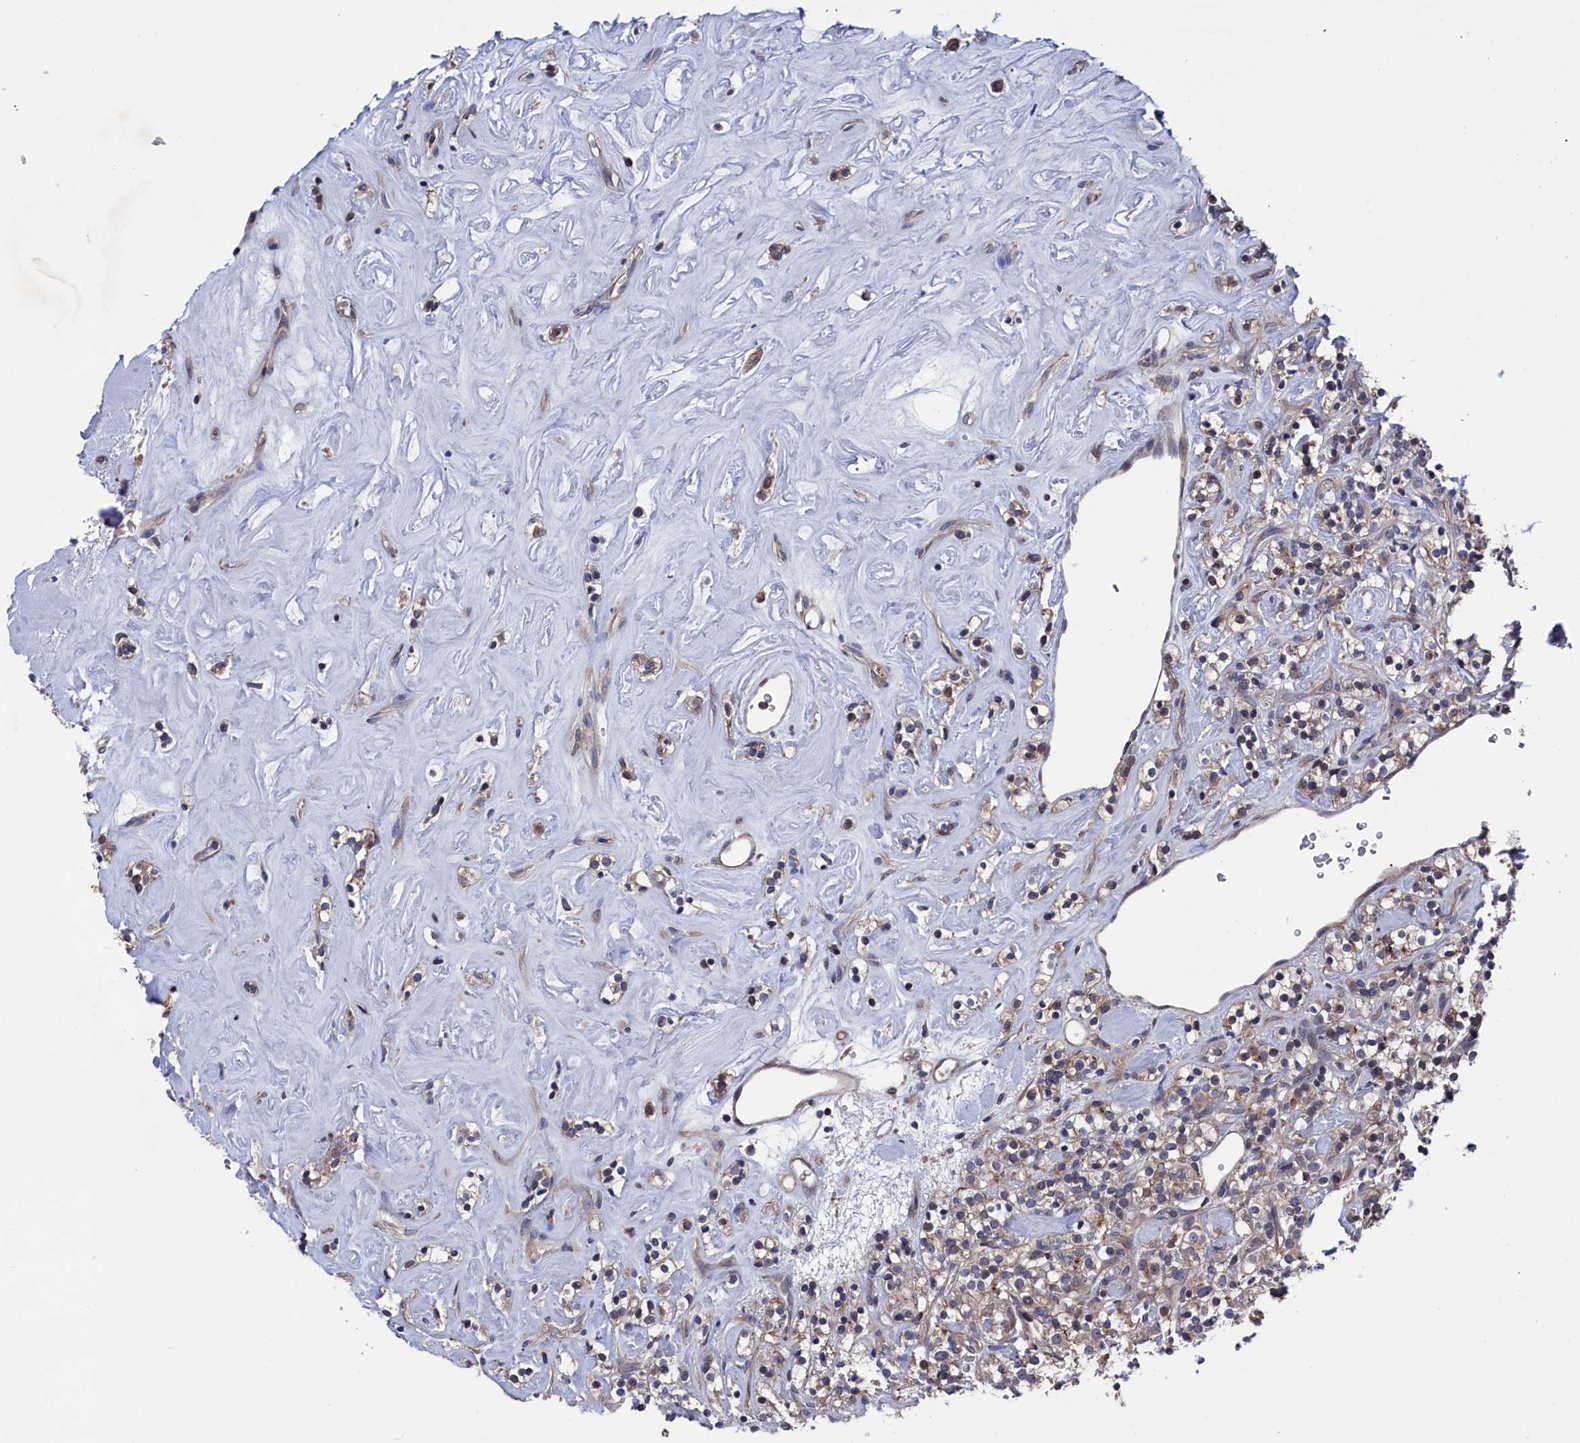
{"staining": {"intensity": "weak", "quantity": "25%-75%", "location": "cytoplasmic/membranous"}, "tissue": "renal cancer", "cell_type": "Tumor cells", "image_type": "cancer", "snomed": [{"axis": "morphology", "description": "Adenocarcinoma, NOS"}, {"axis": "topography", "description": "Kidney"}], "caption": "Immunohistochemistry of human renal cancer (adenocarcinoma) shows low levels of weak cytoplasmic/membranous expression in about 25%-75% of tumor cells.", "gene": "SPATA13", "patient": {"sex": "male", "age": 77}}